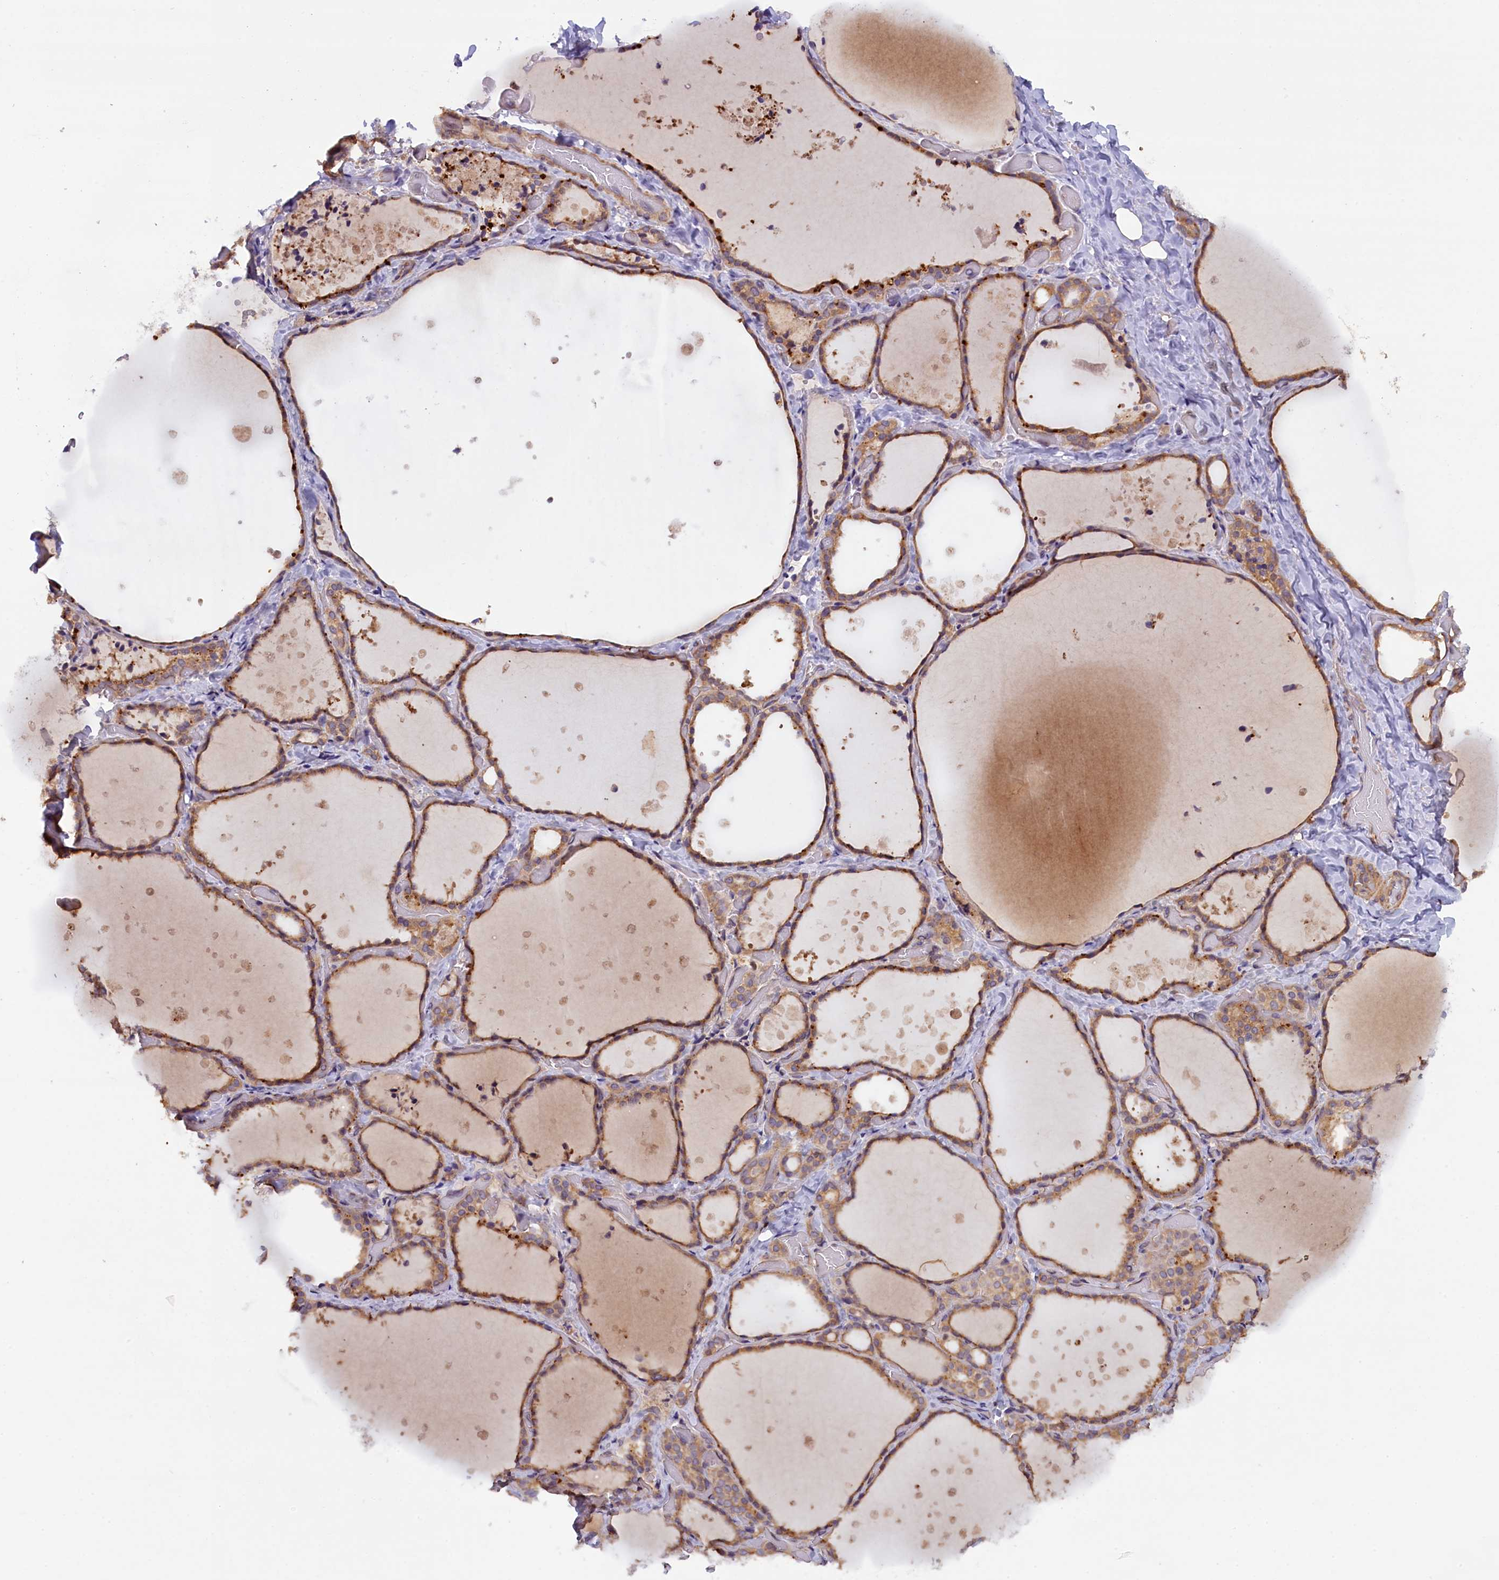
{"staining": {"intensity": "moderate", "quantity": ">75%", "location": "cytoplasmic/membranous"}, "tissue": "thyroid gland", "cell_type": "Glandular cells", "image_type": "normal", "snomed": [{"axis": "morphology", "description": "Normal tissue, NOS"}, {"axis": "topography", "description": "Thyroid gland"}], "caption": "Immunohistochemistry image of benign thyroid gland stained for a protein (brown), which shows medium levels of moderate cytoplasmic/membranous positivity in approximately >75% of glandular cells.", "gene": "CCDC9B", "patient": {"sex": "female", "age": 44}}